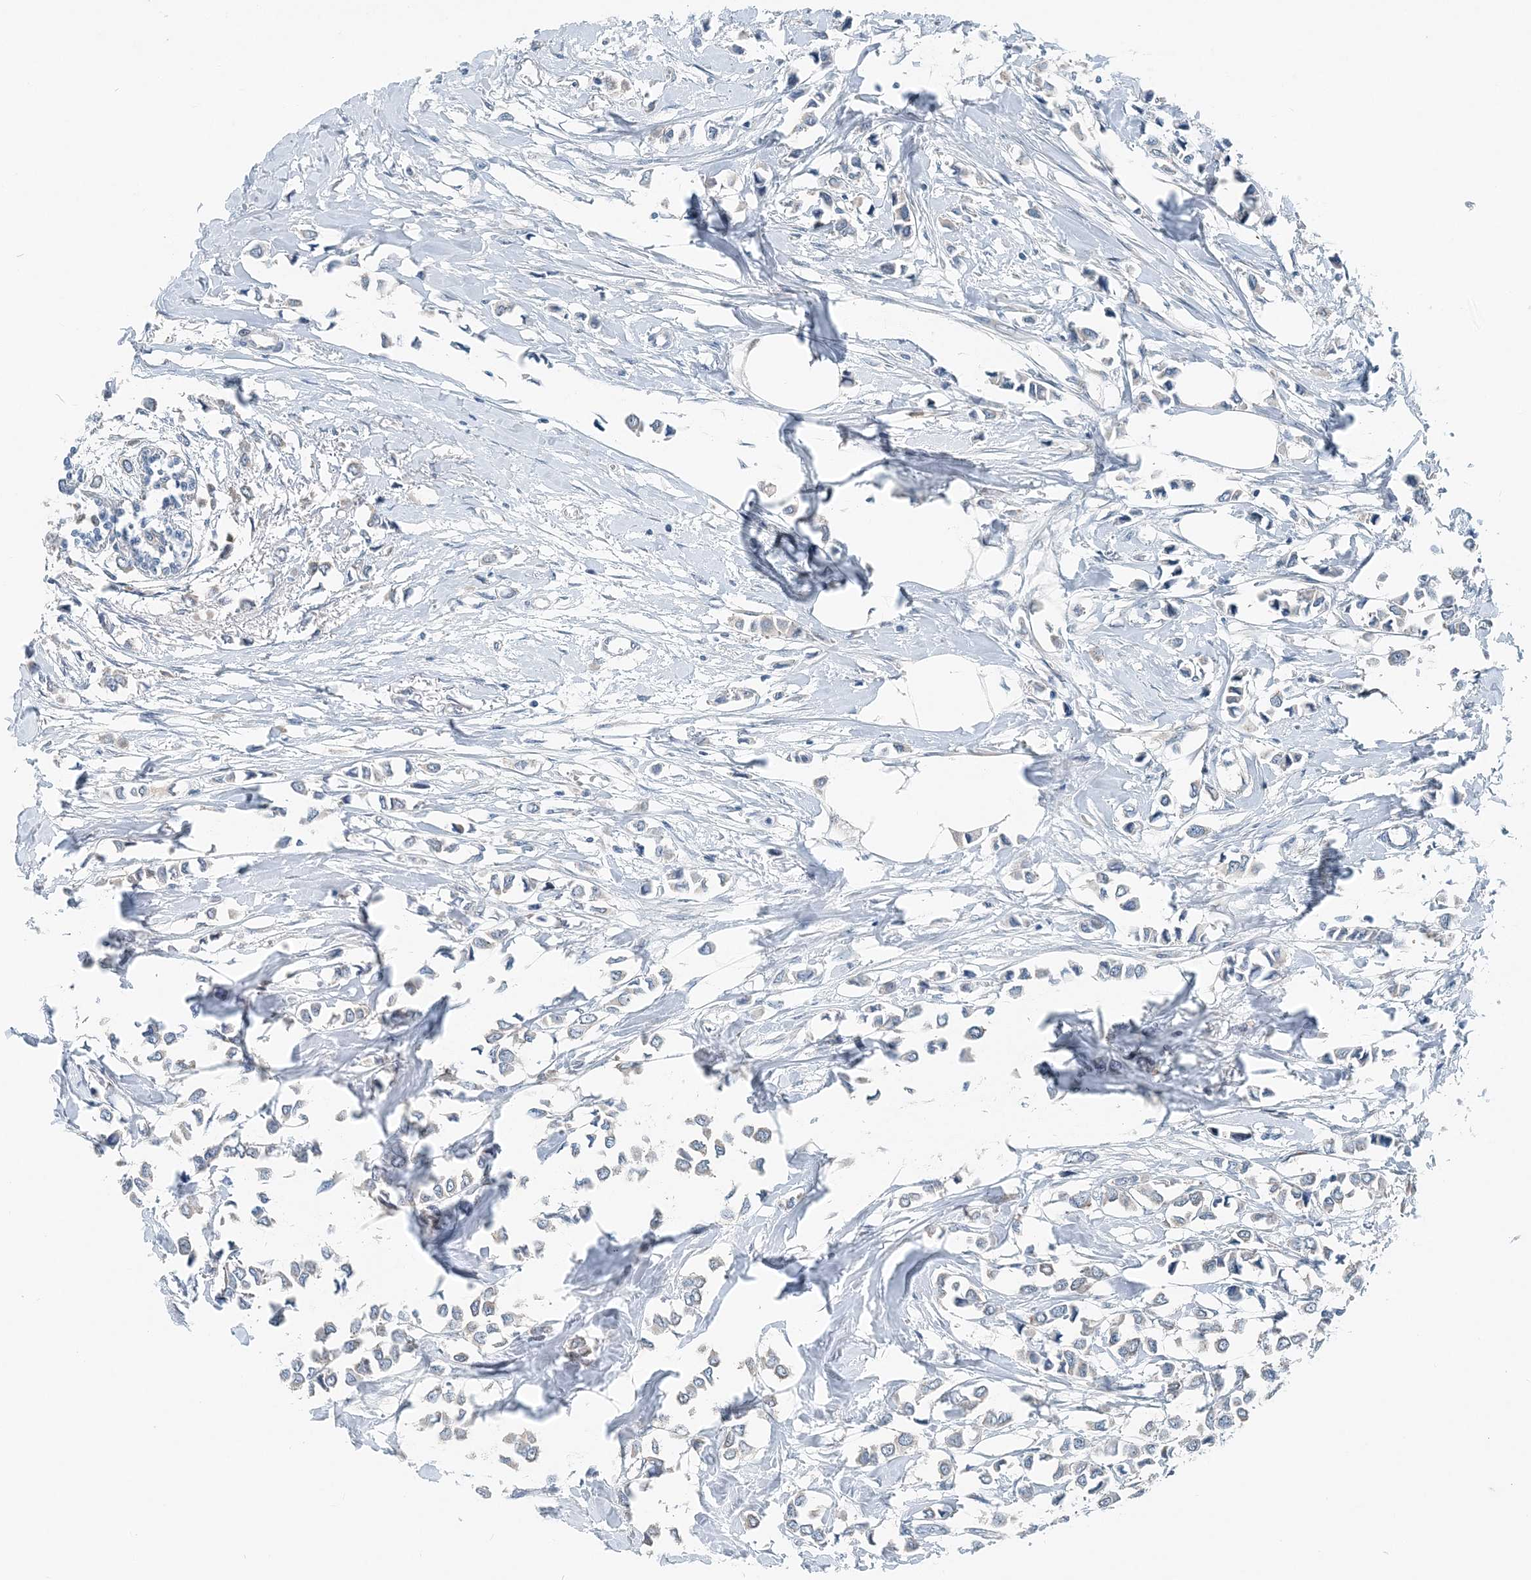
{"staining": {"intensity": "negative", "quantity": "none", "location": "none"}, "tissue": "breast cancer", "cell_type": "Tumor cells", "image_type": "cancer", "snomed": [{"axis": "morphology", "description": "Lobular carcinoma"}, {"axis": "topography", "description": "Breast"}], "caption": "DAB immunohistochemical staining of breast cancer demonstrates no significant staining in tumor cells.", "gene": "EEF1A2", "patient": {"sex": "female", "age": 51}}